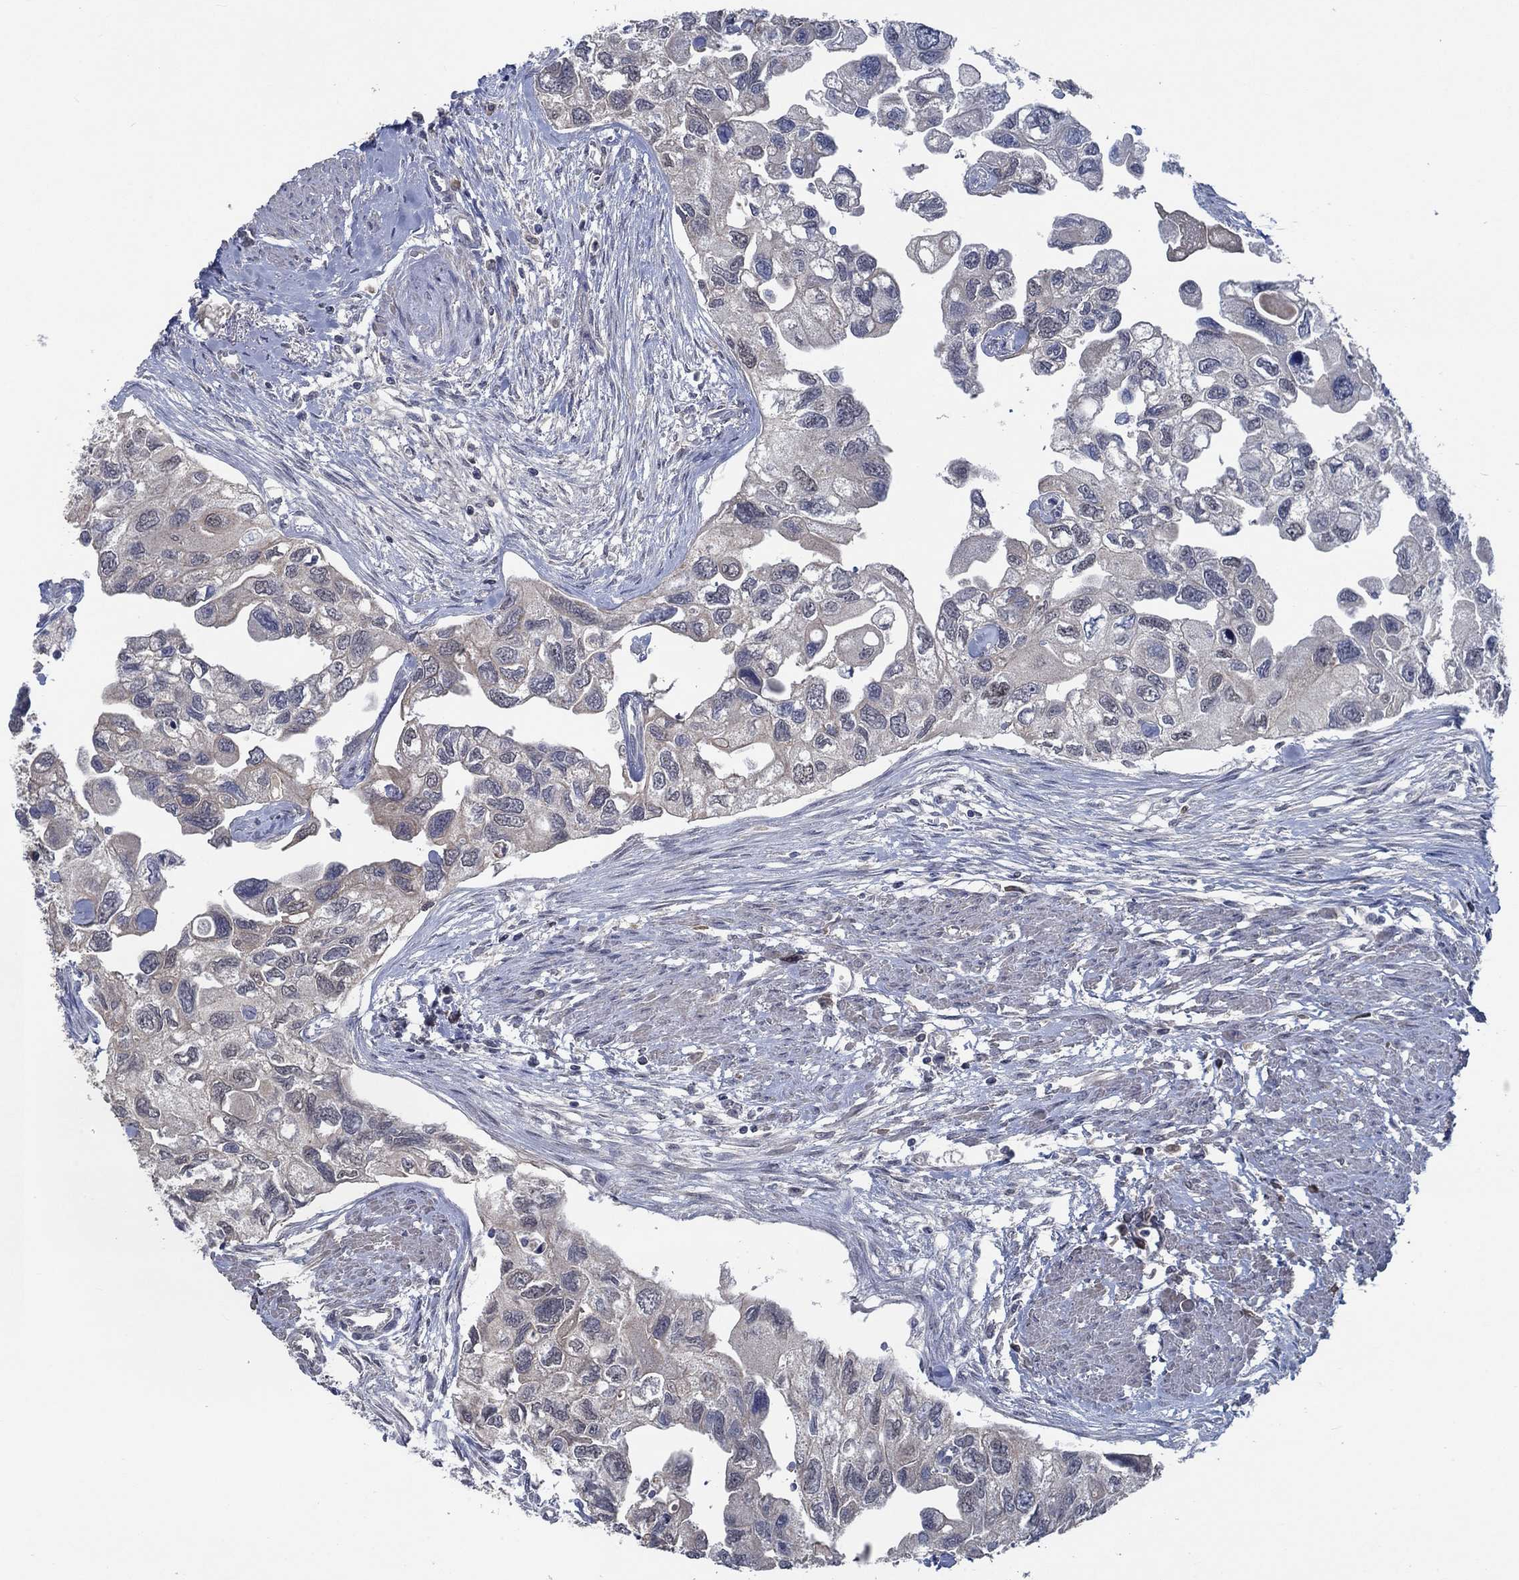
{"staining": {"intensity": "negative", "quantity": "none", "location": "none"}, "tissue": "urothelial cancer", "cell_type": "Tumor cells", "image_type": "cancer", "snomed": [{"axis": "morphology", "description": "Urothelial carcinoma, High grade"}, {"axis": "topography", "description": "Urinary bladder"}], "caption": "IHC photomicrograph of neoplastic tissue: urothelial cancer stained with DAB reveals no significant protein positivity in tumor cells.", "gene": "OBSCN", "patient": {"sex": "male", "age": 59}}